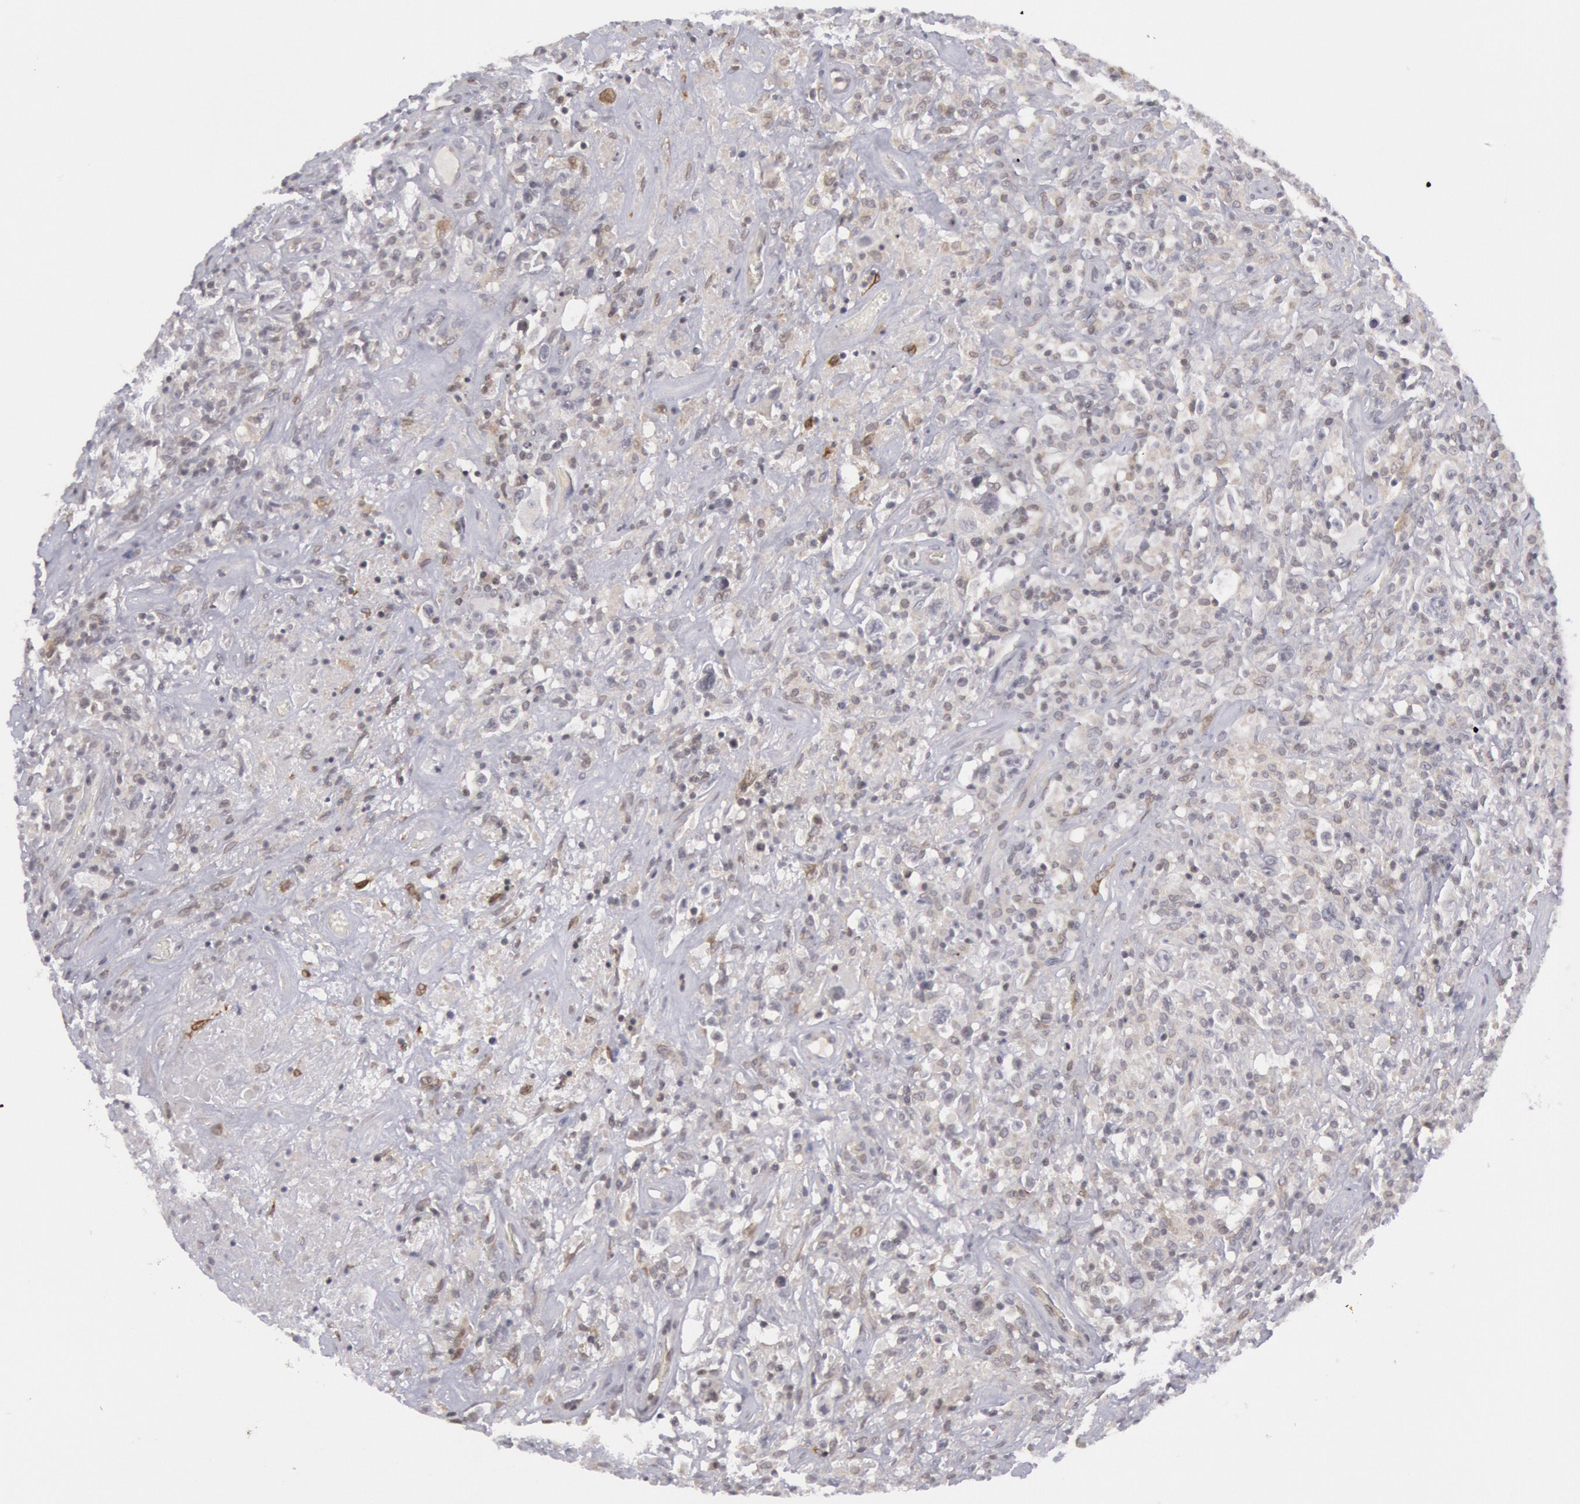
{"staining": {"intensity": "negative", "quantity": "none", "location": "none"}, "tissue": "lymphoma", "cell_type": "Tumor cells", "image_type": "cancer", "snomed": [{"axis": "morphology", "description": "Hodgkin's disease, NOS"}, {"axis": "topography", "description": "Lymph node"}], "caption": "A histopathology image of human lymphoma is negative for staining in tumor cells.", "gene": "PTGS2", "patient": {"sex": "male", "age": 46}}